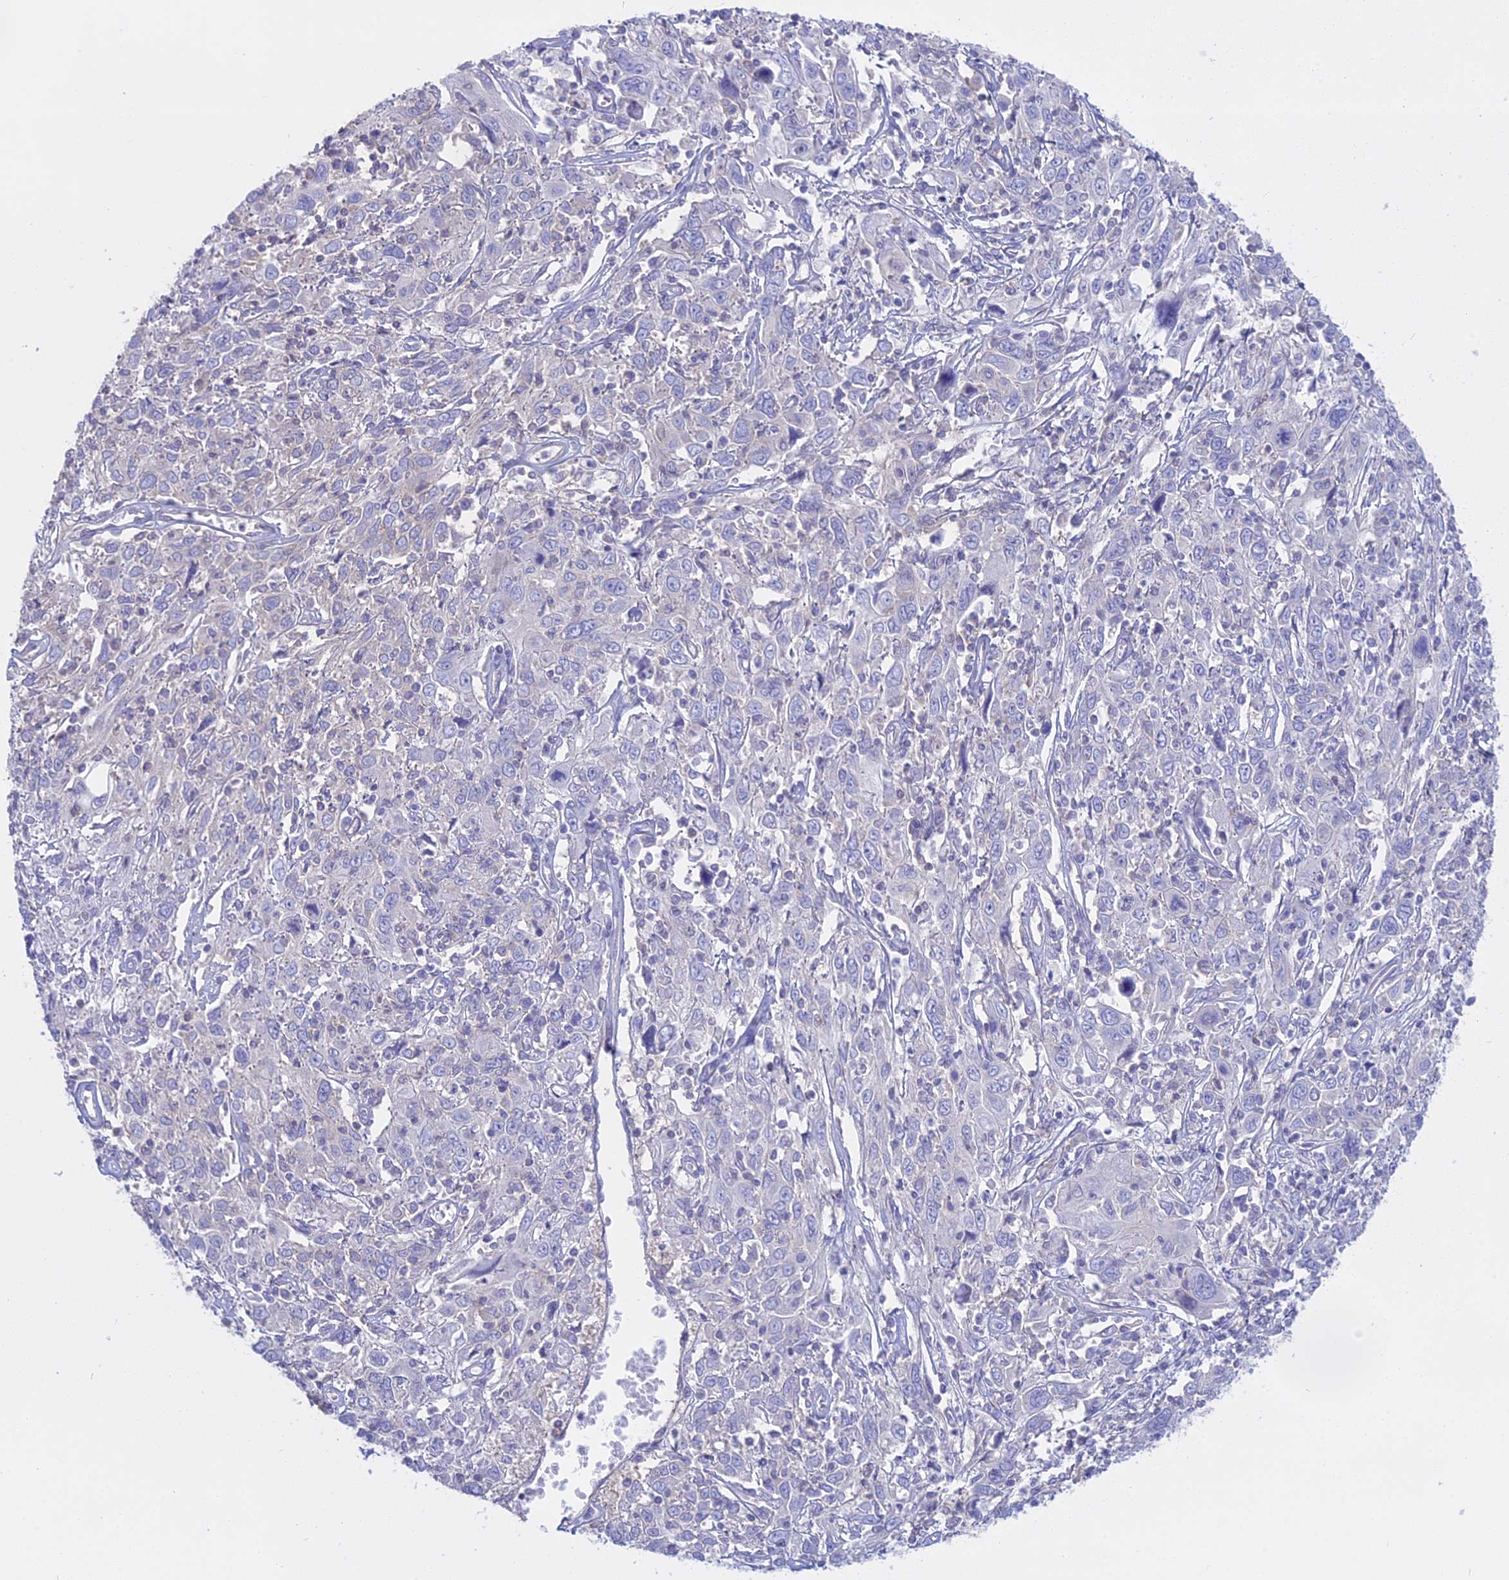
{"staining": {"intensity": "negative", "quantity": "none", "location": "none"}, "tissue": "cervical cancer", "cell_type": "Tumor cells", "image_type": "cancer", "snomed": [{"axis": "morphology", "description": "Squamous cell carcinoma, NOS"}, {"axis": "topography", "description": "Cervix"}], "caption": "Human cervical cancer (squamous cell carcinoma) stained for a protein using IHC displays no expression in tumor cells.", "gene": "AHCYL1", "patient": {"sex": "female", "age": 46}}